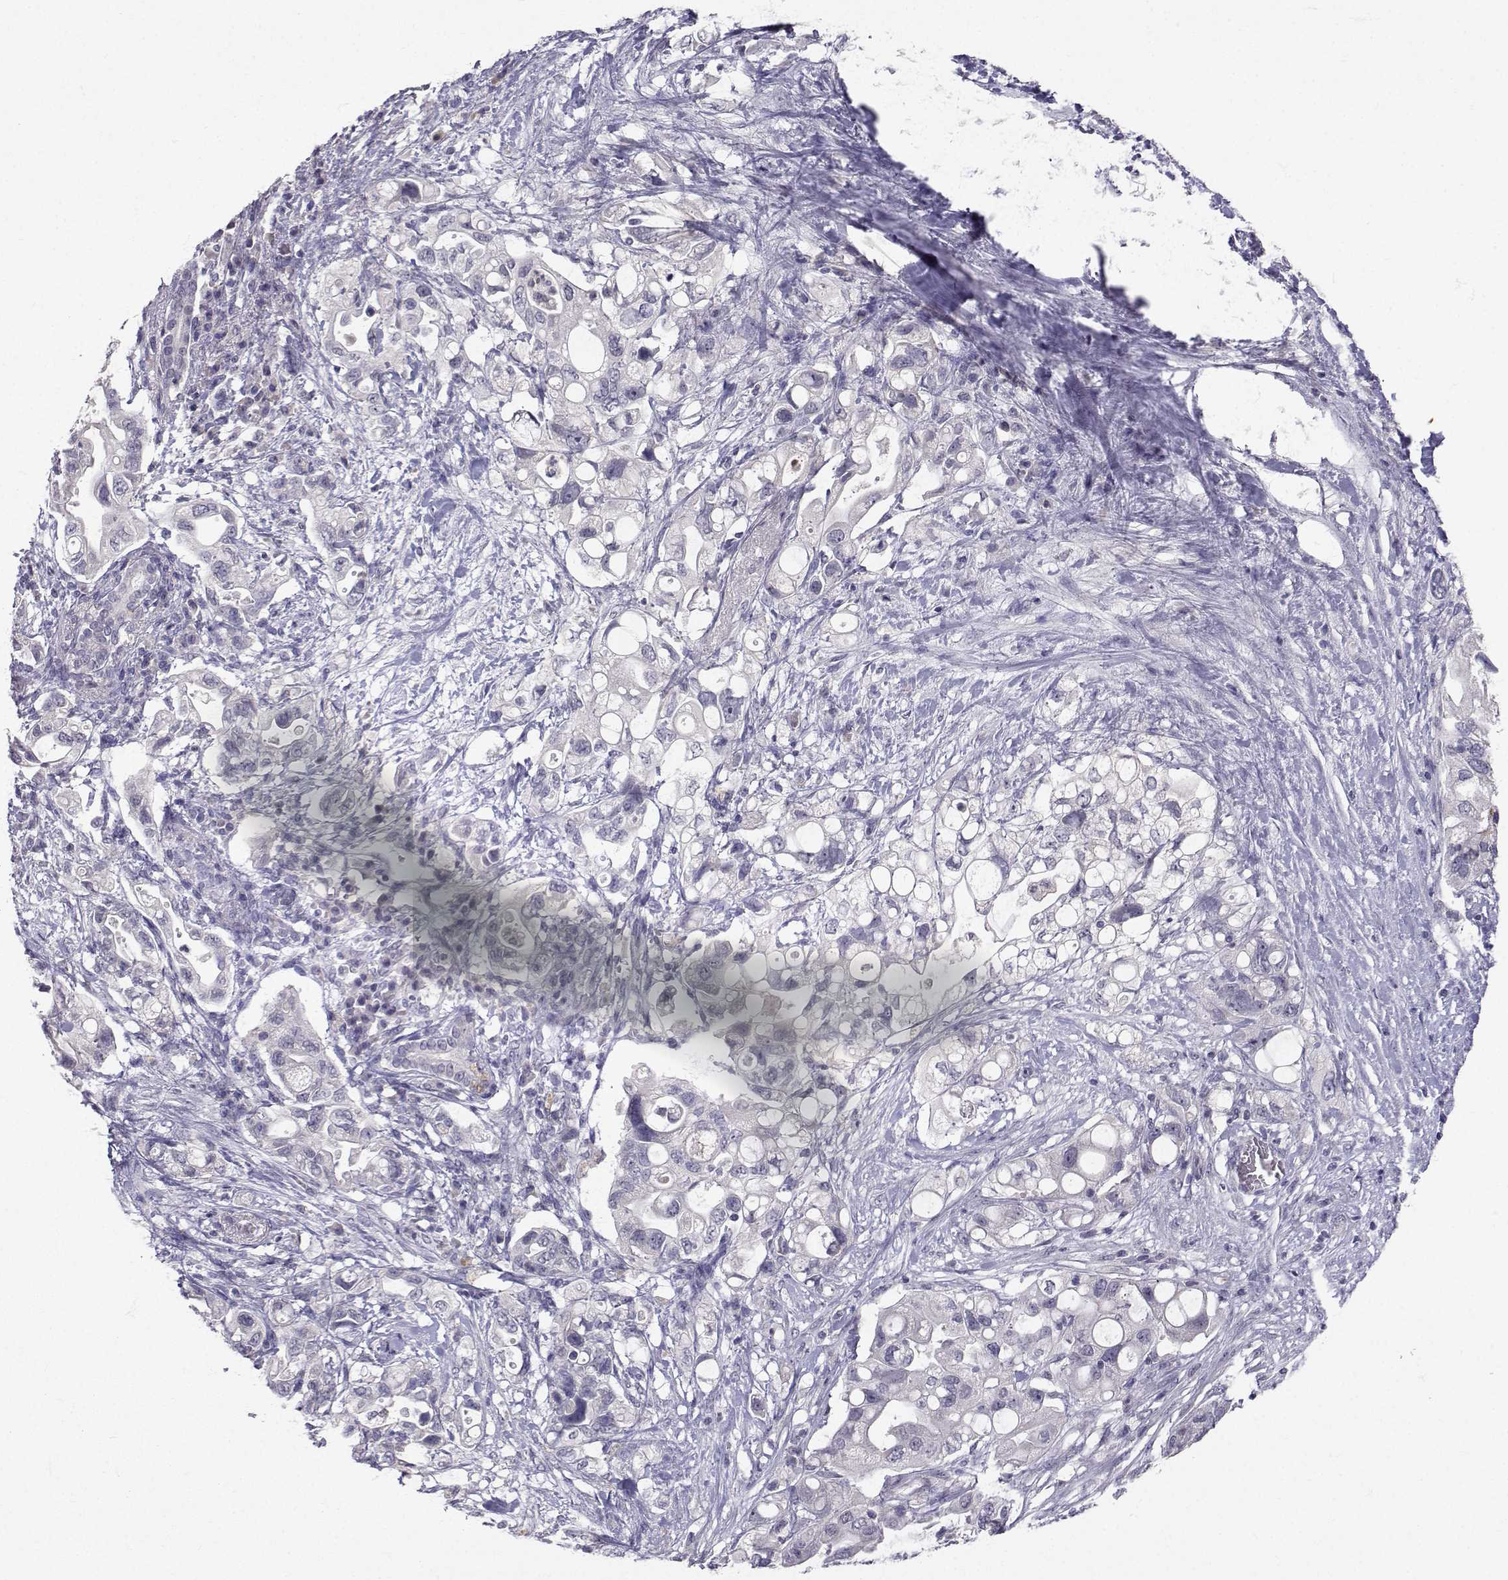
{"staining": {"intensity": "negative", "quantity": "none", "location": "none"}, "tissue": "pancreatic cancer", "cell_type": "Tumor cells", "image_type": "cancer", "snomed": [{"axis": "morphology", "description": "Adenocarcinoma, NOS"}, {"axis": "topography", "description": "Pancreas"}], "caption": "IHC micrograph of neoplastic tissue: pancreatic cancer (adenocarcinoma) stained with DAB (3,3'-diaminobenzidine) exhibits no significant protein positivity in tumor cells.", "gene": "SLC6A3", "patient": {"sex": "female", "age": 72}}